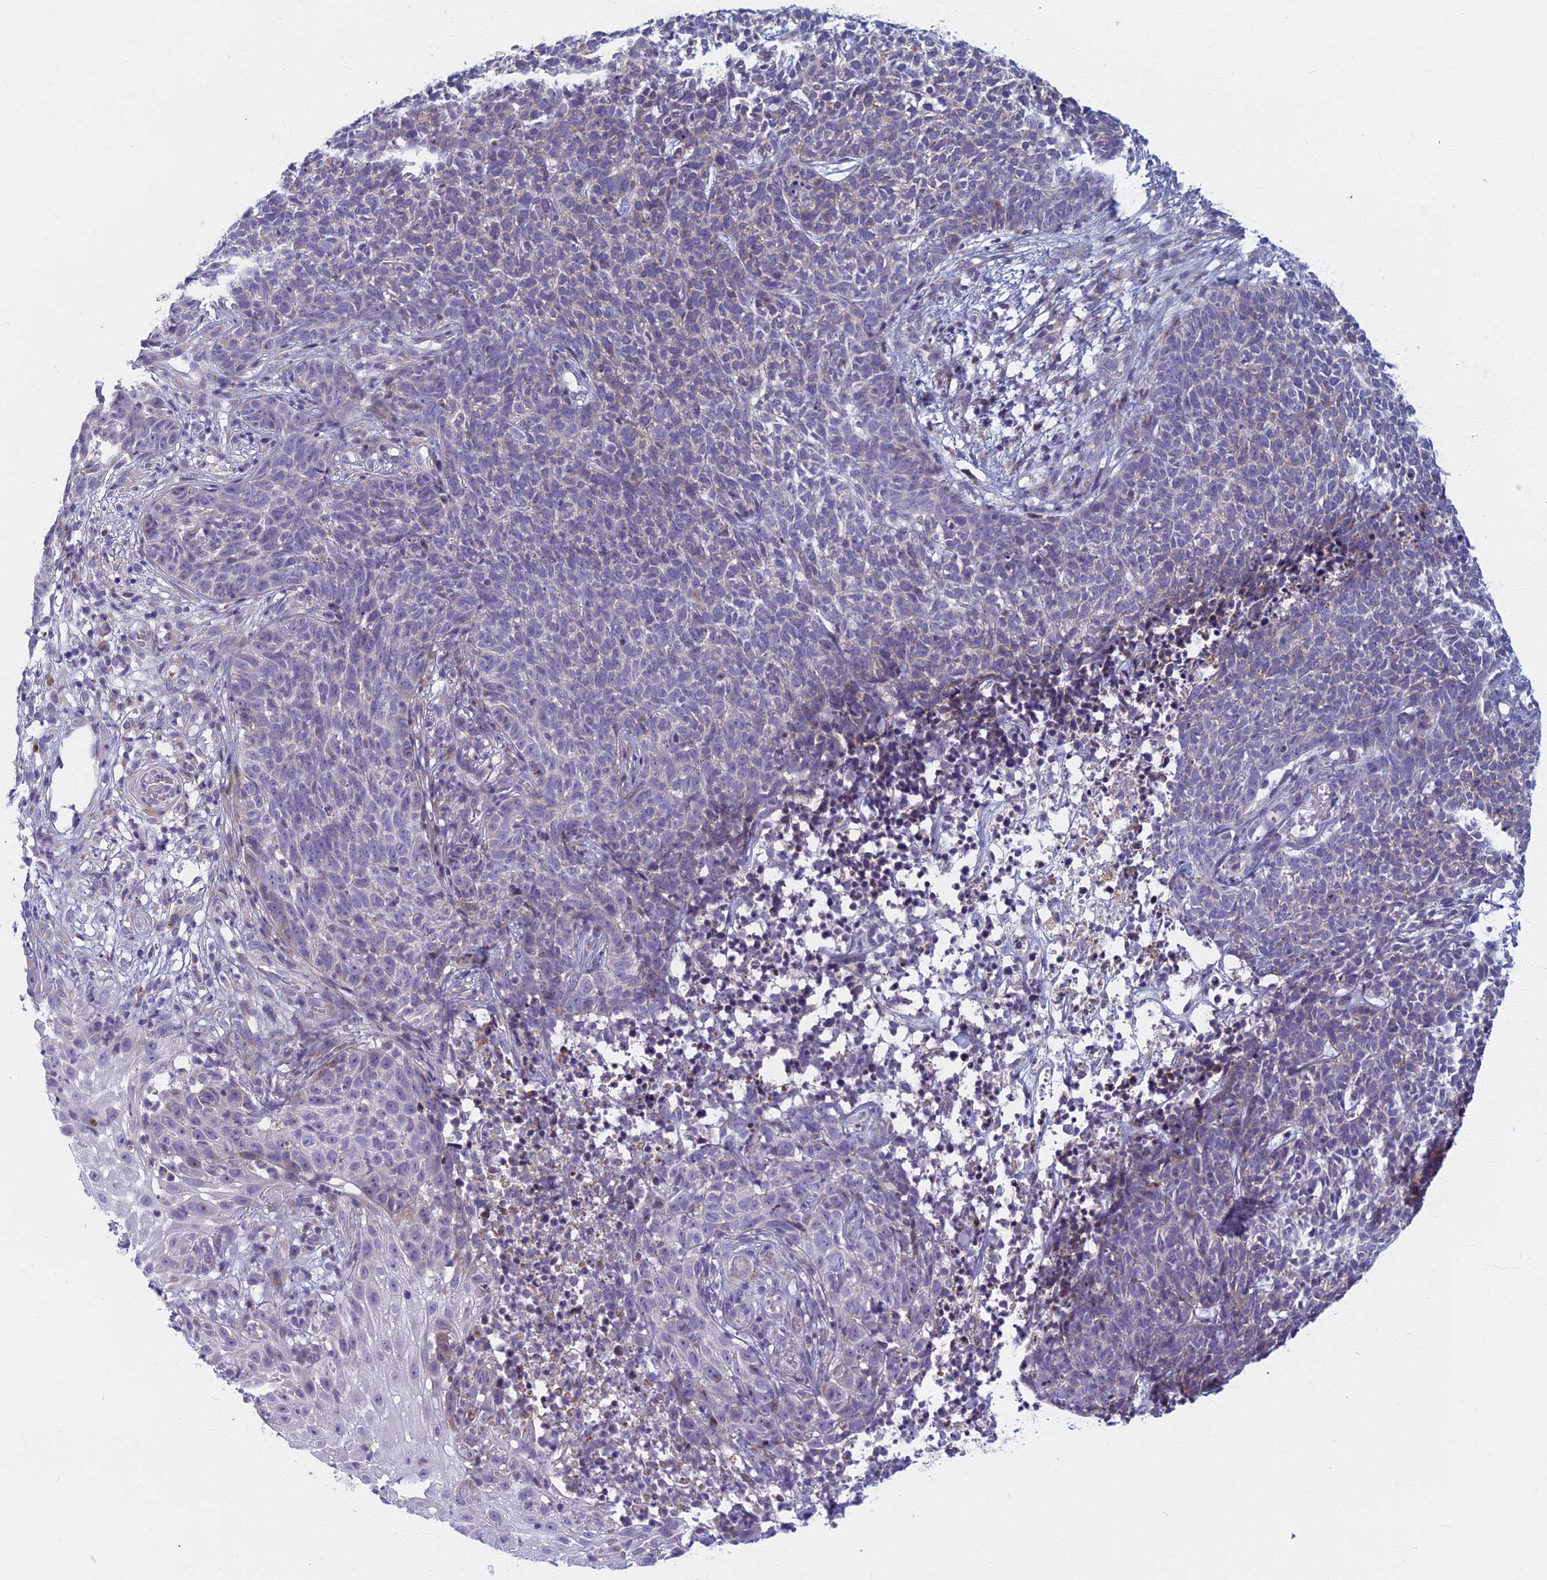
{"staining": {"intensity": "negative", "quantity": "none", "location": "none"}, "tissue": "skin cancer", "cell_type": "Tumor cells", "image_type": "cancer", "snomed": [{"axis": "morphology", "description": "Basal cell carcinoma"}, {"axis": "topography", "description": "Skin"}], "caption": "A high-resolution image shows immunohistochemistry staining of skin cancer, which reveals no significant expression in tumor cells. Nuclei are stained in blue.", "gene": "DDX51", "patient": {"sex": "female", "age": 84}}